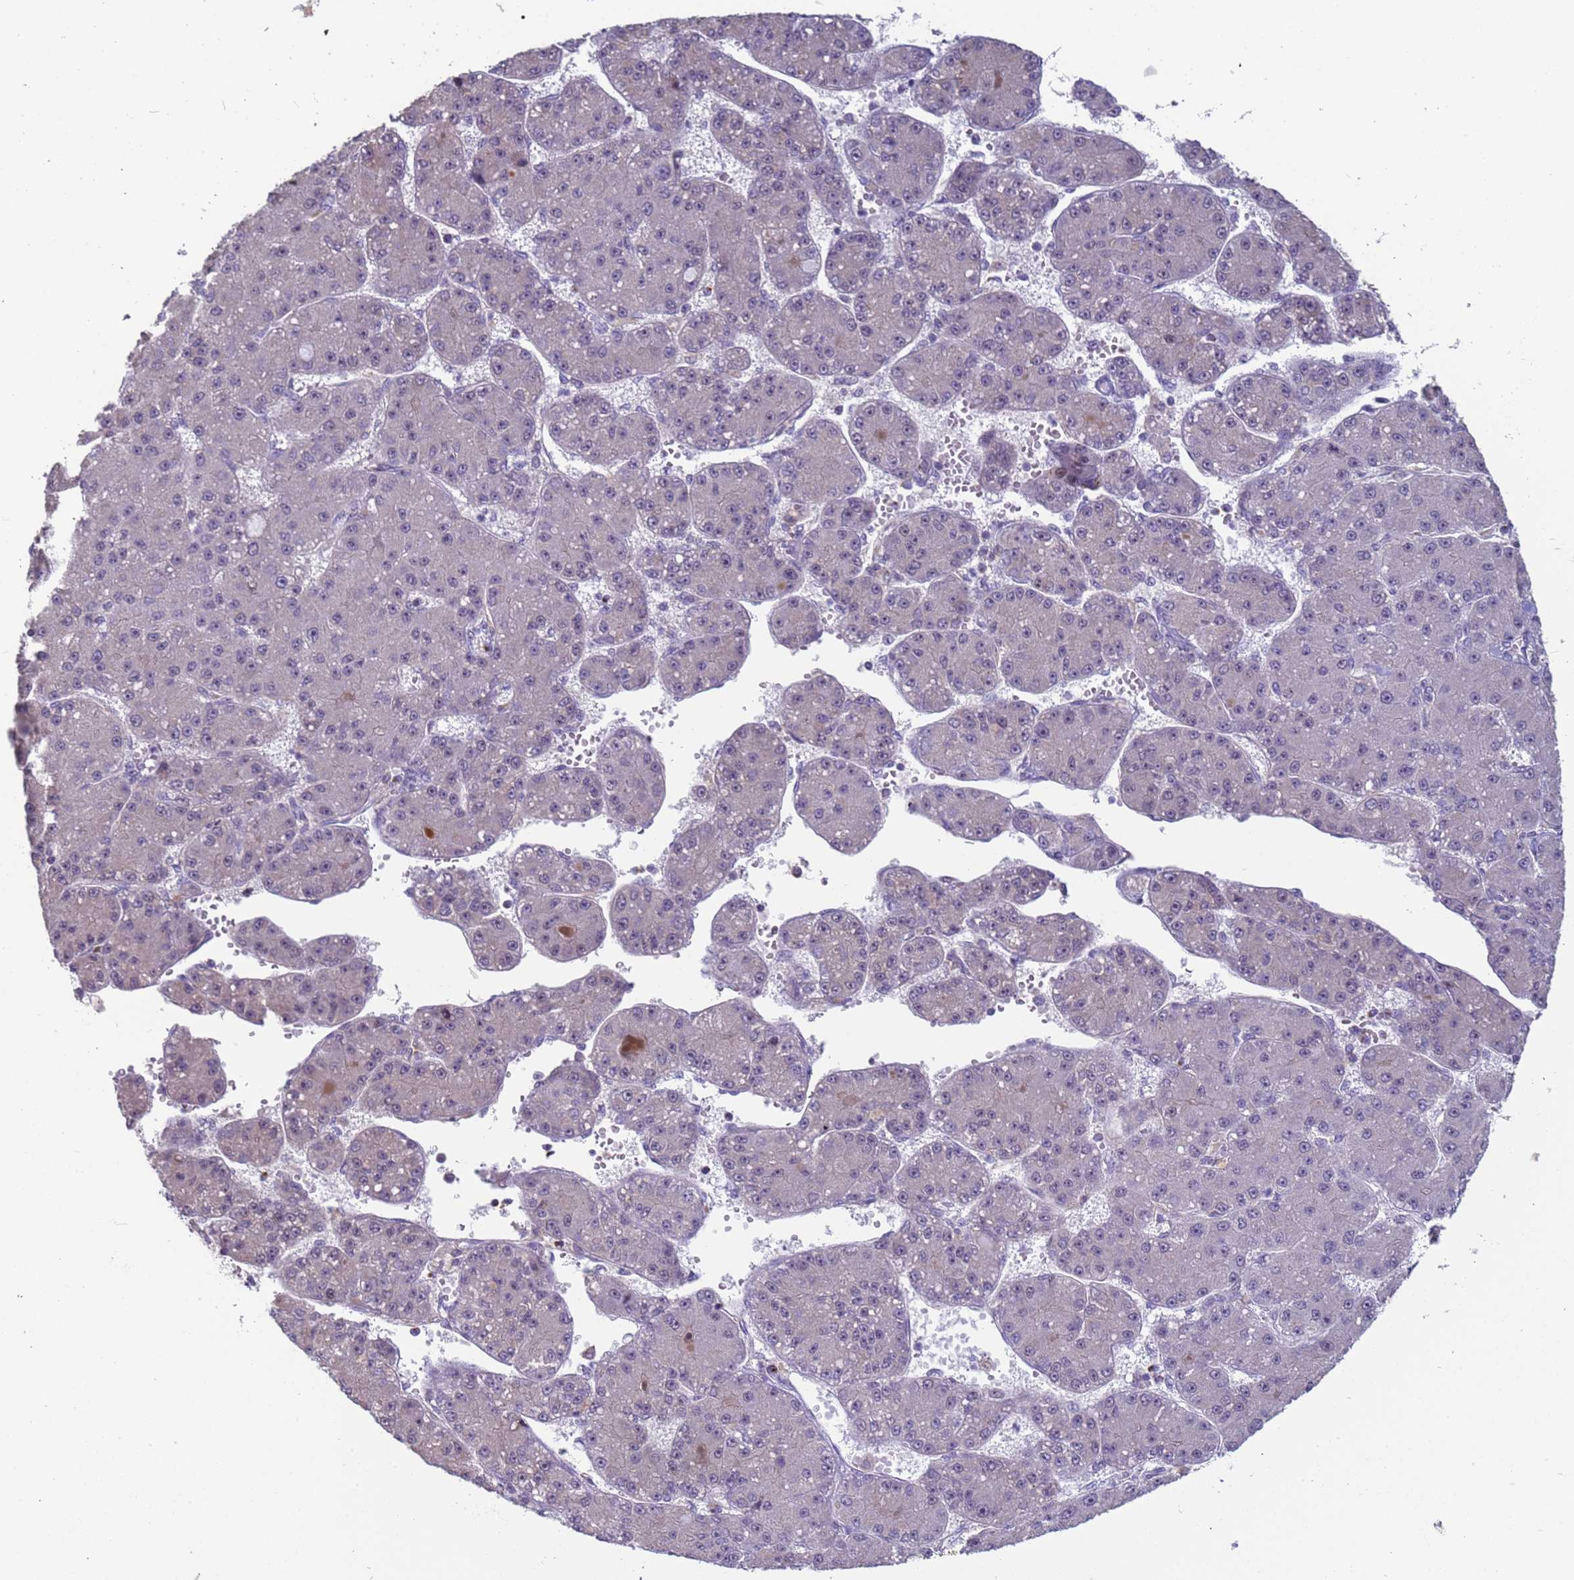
{"staining": {"intensity": "negative", "quantity": "none", "location": "none"}, "tissue": "liver cancer", "cell_type": "Tumor cells", "image_type": "cancer", "snomed": [{"axis": "morphology", "description": "Carcinoma, Hepatocellular, NOS"}, {"axis": "topography", "description": "Liver"}], "caption": "An image of liver cancer (hepatocellular carcinoma) stained for a protein exhibits no brown staining in tumor cells.", "gene": "VWA3A", "patient": {"sex": "male", "age": 67}}